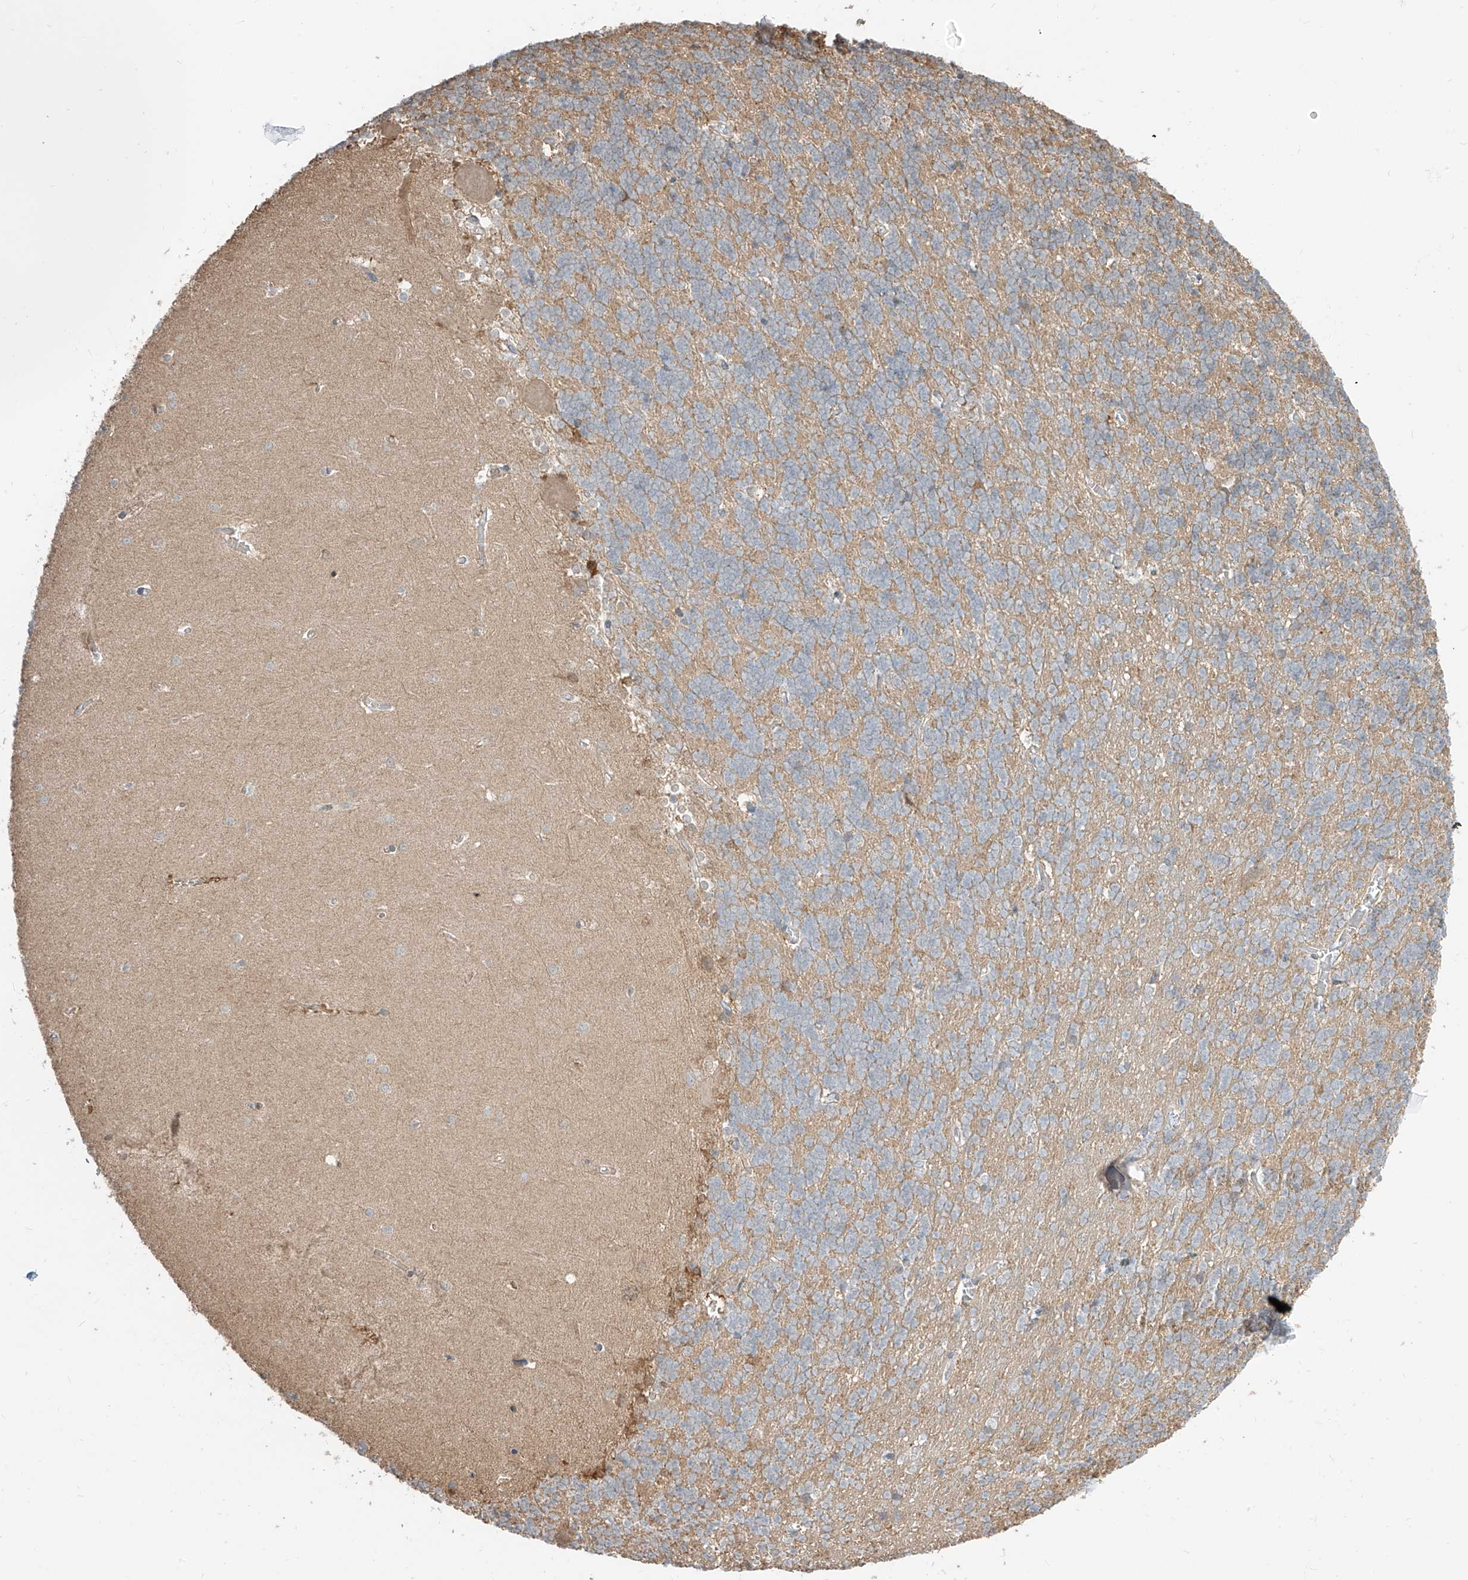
{"staining": {"intensity": "negative", "quantity": "none", "location": "none"}, "tissue": "cerebellum", "cell_type": "Cells in granular layer", "image_type": "normal", "snomed": [{"axis": "morphology", "description": "Normal tissue, NOS"}, {"axis": "topography", "description": "Cerebellum"}], "caption": "IHC image of normal cerebellum: human cerebellum stained with DAB (3,3'-diaminobenzidine) exhibits no significant protein positivity in cells in granular layer.", "gene": "ETHE1", "patient": {"sex": "male", "age": 37}}